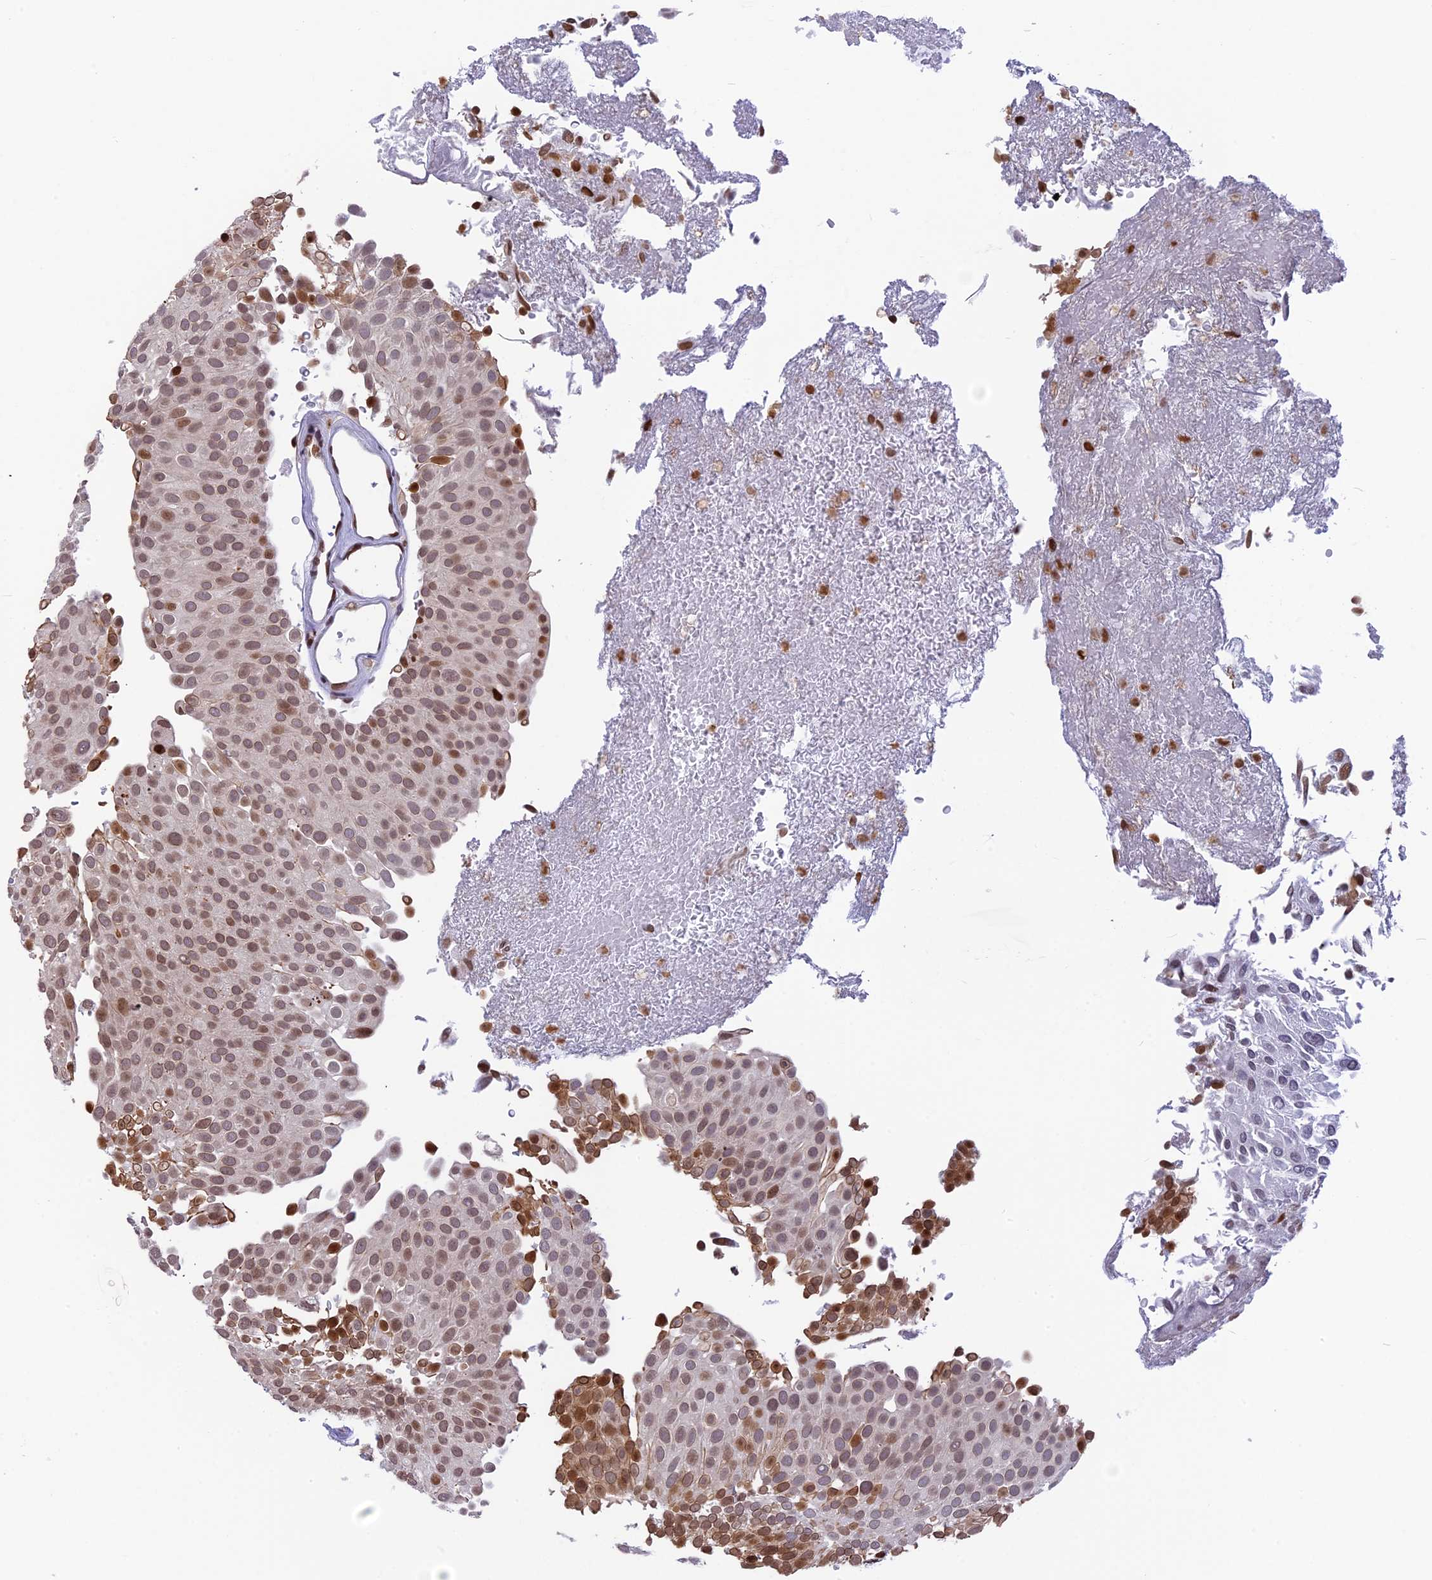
{"staining": {"intensity": "moderate", "quantity": ">75%", "location": "nuclear"}, "tissue": "urothelial cancer", "cell_type": "Tumor cells", "image_type": "cancer", "snomed": [{"axis": "morphology", "description": "Urothelial carcinoma, Low grade"}, {"axis": "topography", "description": "Urinary bladder"}], "caption": "Brown immunohistochemical staining in human urothelial cancer shows moderate nuclear positivity in approximately >75% of tumor cells.", "gene": "TET2", "patient": {"sex": "male", "age": 78}}